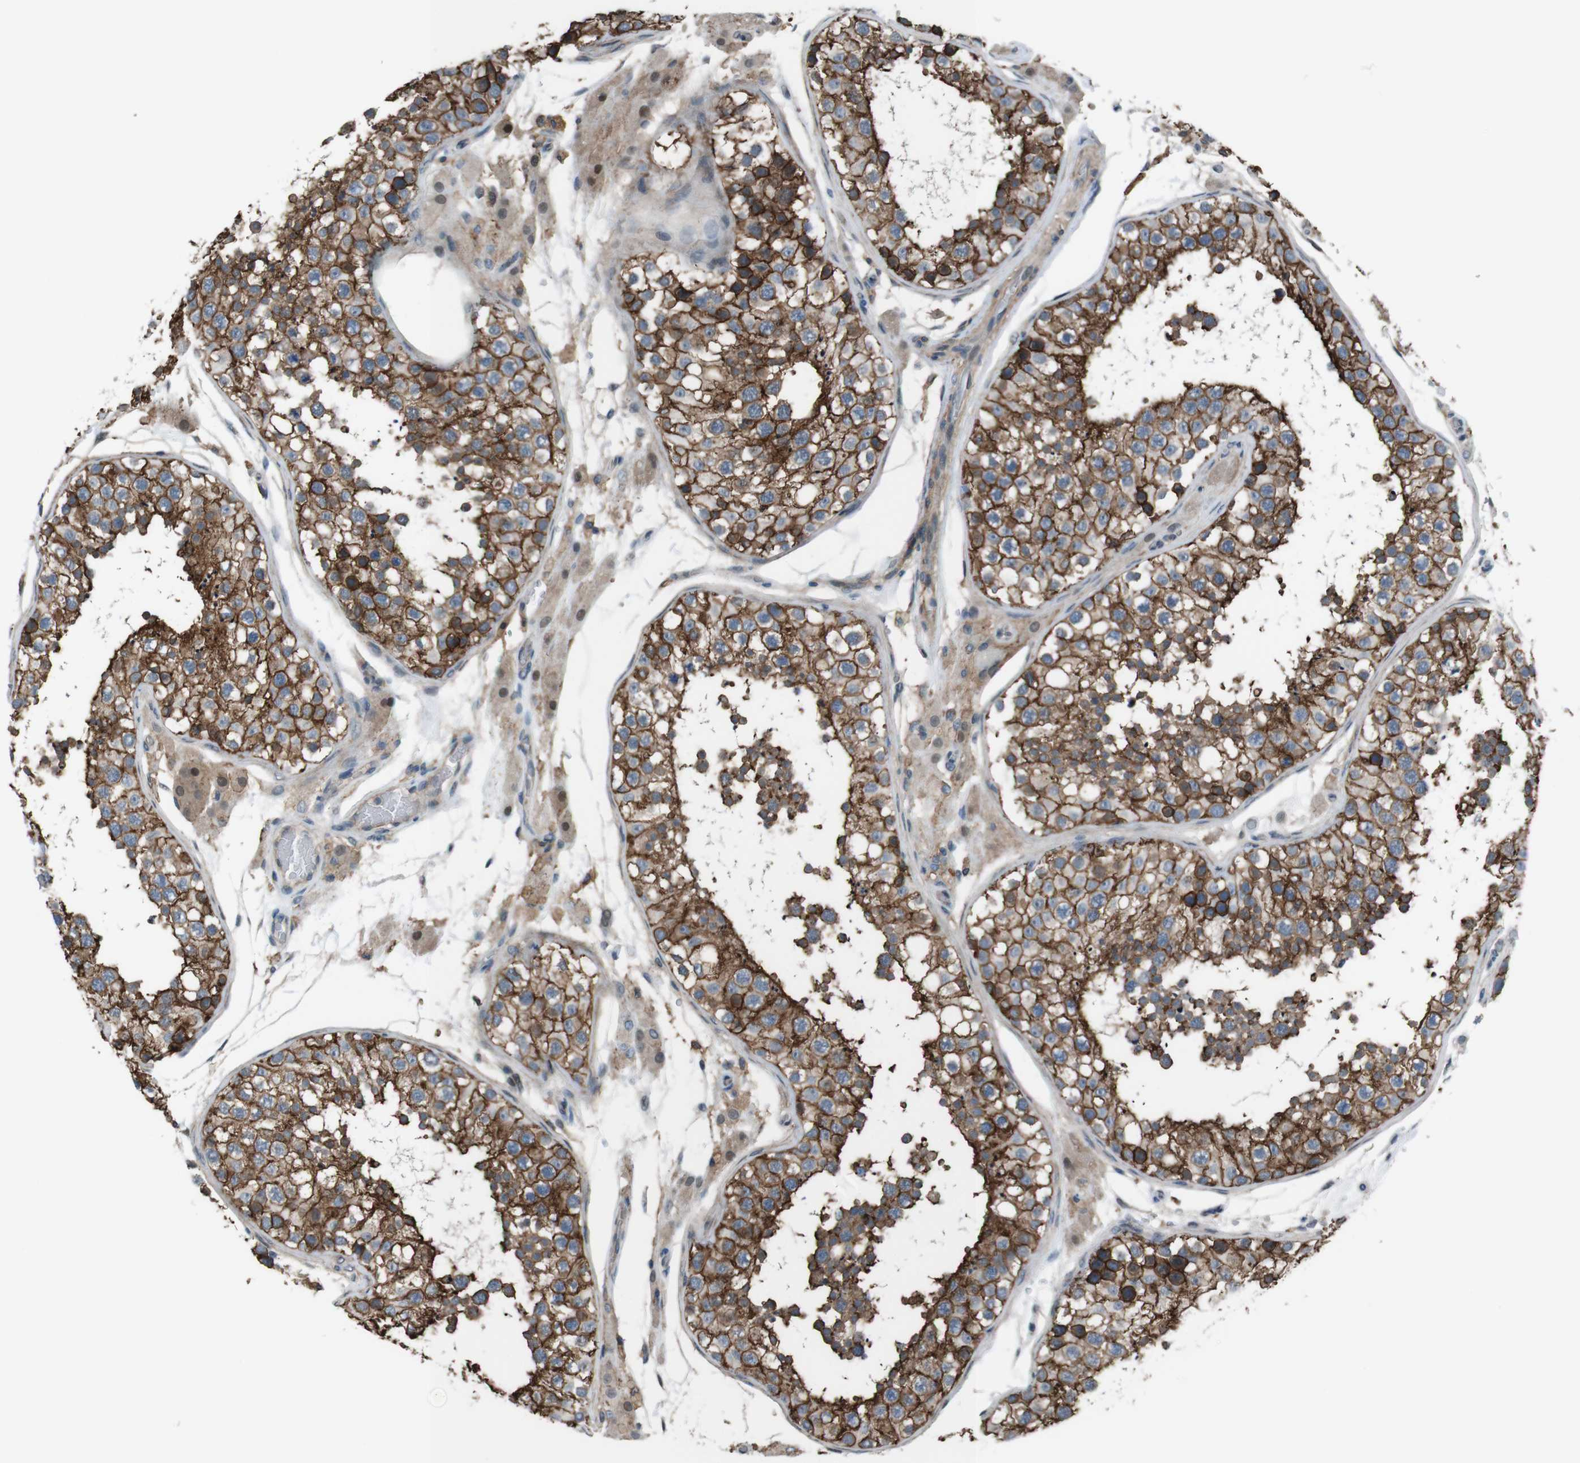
{"staining": {"intensity": "strong", "quantity": ">75%", "location": "cytoplasmic/membranous"}, "tissue": "testis", "cell_type": "Cells in seminiferous ducts", "image_type": "normal", "snomed": [{"axis": "morphology", "description": "Normal tissue, NOS"}, {"axis": "topography", "description": "Testis"}, {"axis": "topography", "description": "Epididymis"}], "caption": "Immunohistochemical staining of benign testis displays >75% levels of strong cytoplasmic/membranous protein positivity in about >75% of cells in seminiferous ducts. The protein is shown in brown color, while the nuclei are stained blue.", "gene": "ATP2B1", "patient": {"sex": "male", "age": 26}}